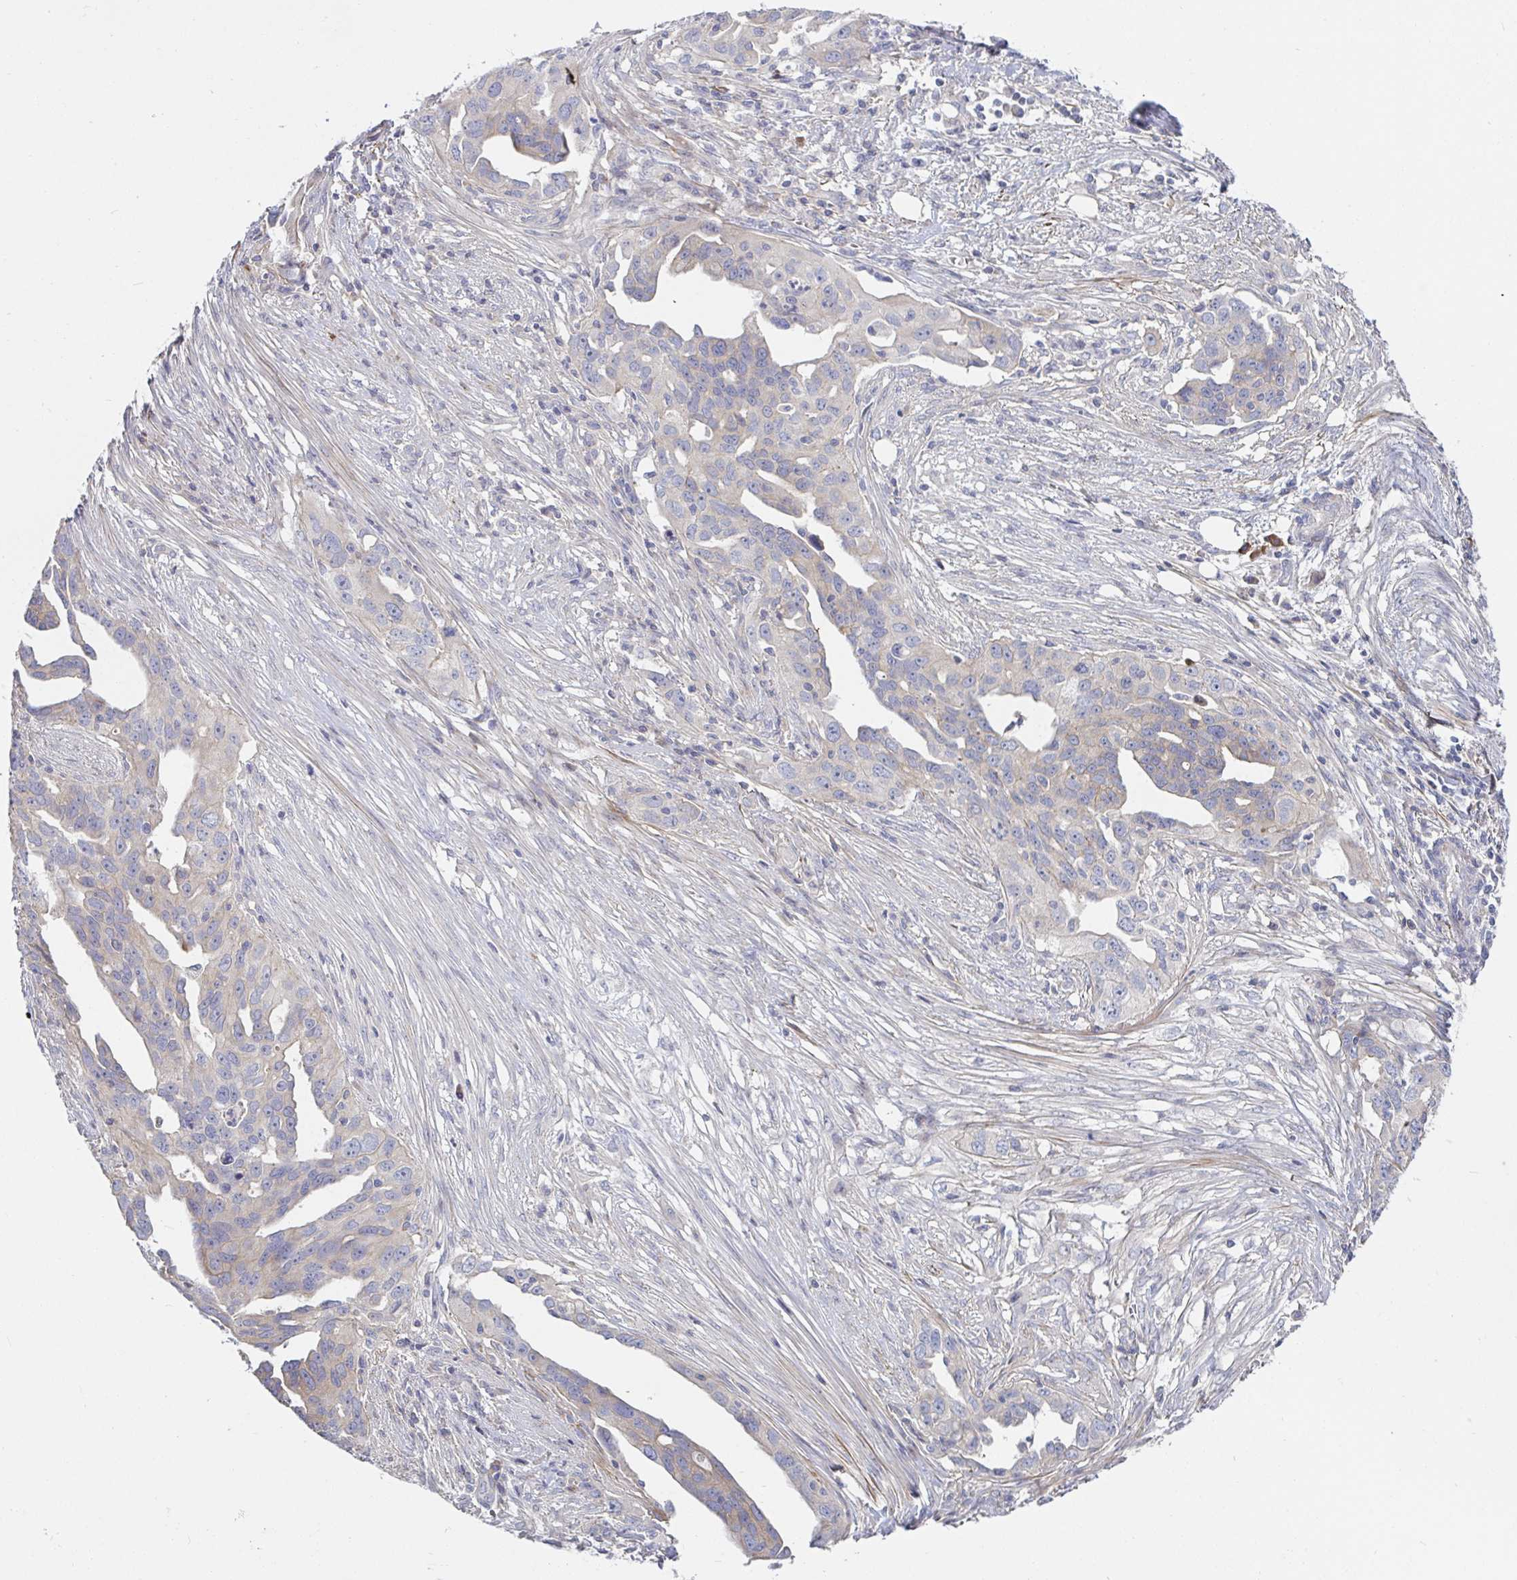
{"staining": {"intensity": "negative", "quantity": "none", "location": "none"}, "tissue": "ovarian cancer", "cell_type": "Tumor cells", "image_type": "cancer", "snomed": [{"axis": "morphology", "description": "Carcinoma, endometroid"}, {"axis": "morphology", "description": "Cystadenocarcinoma, serous, NOS"}, {"axis": "topography", "description": "Ovary"}], "caption": "Tumor cells are negative for brown protein staining in serous cystadenocarcinoma (ovarian).", "gene": "SSH2", "patient": {"sex": "female", "age": 45}}